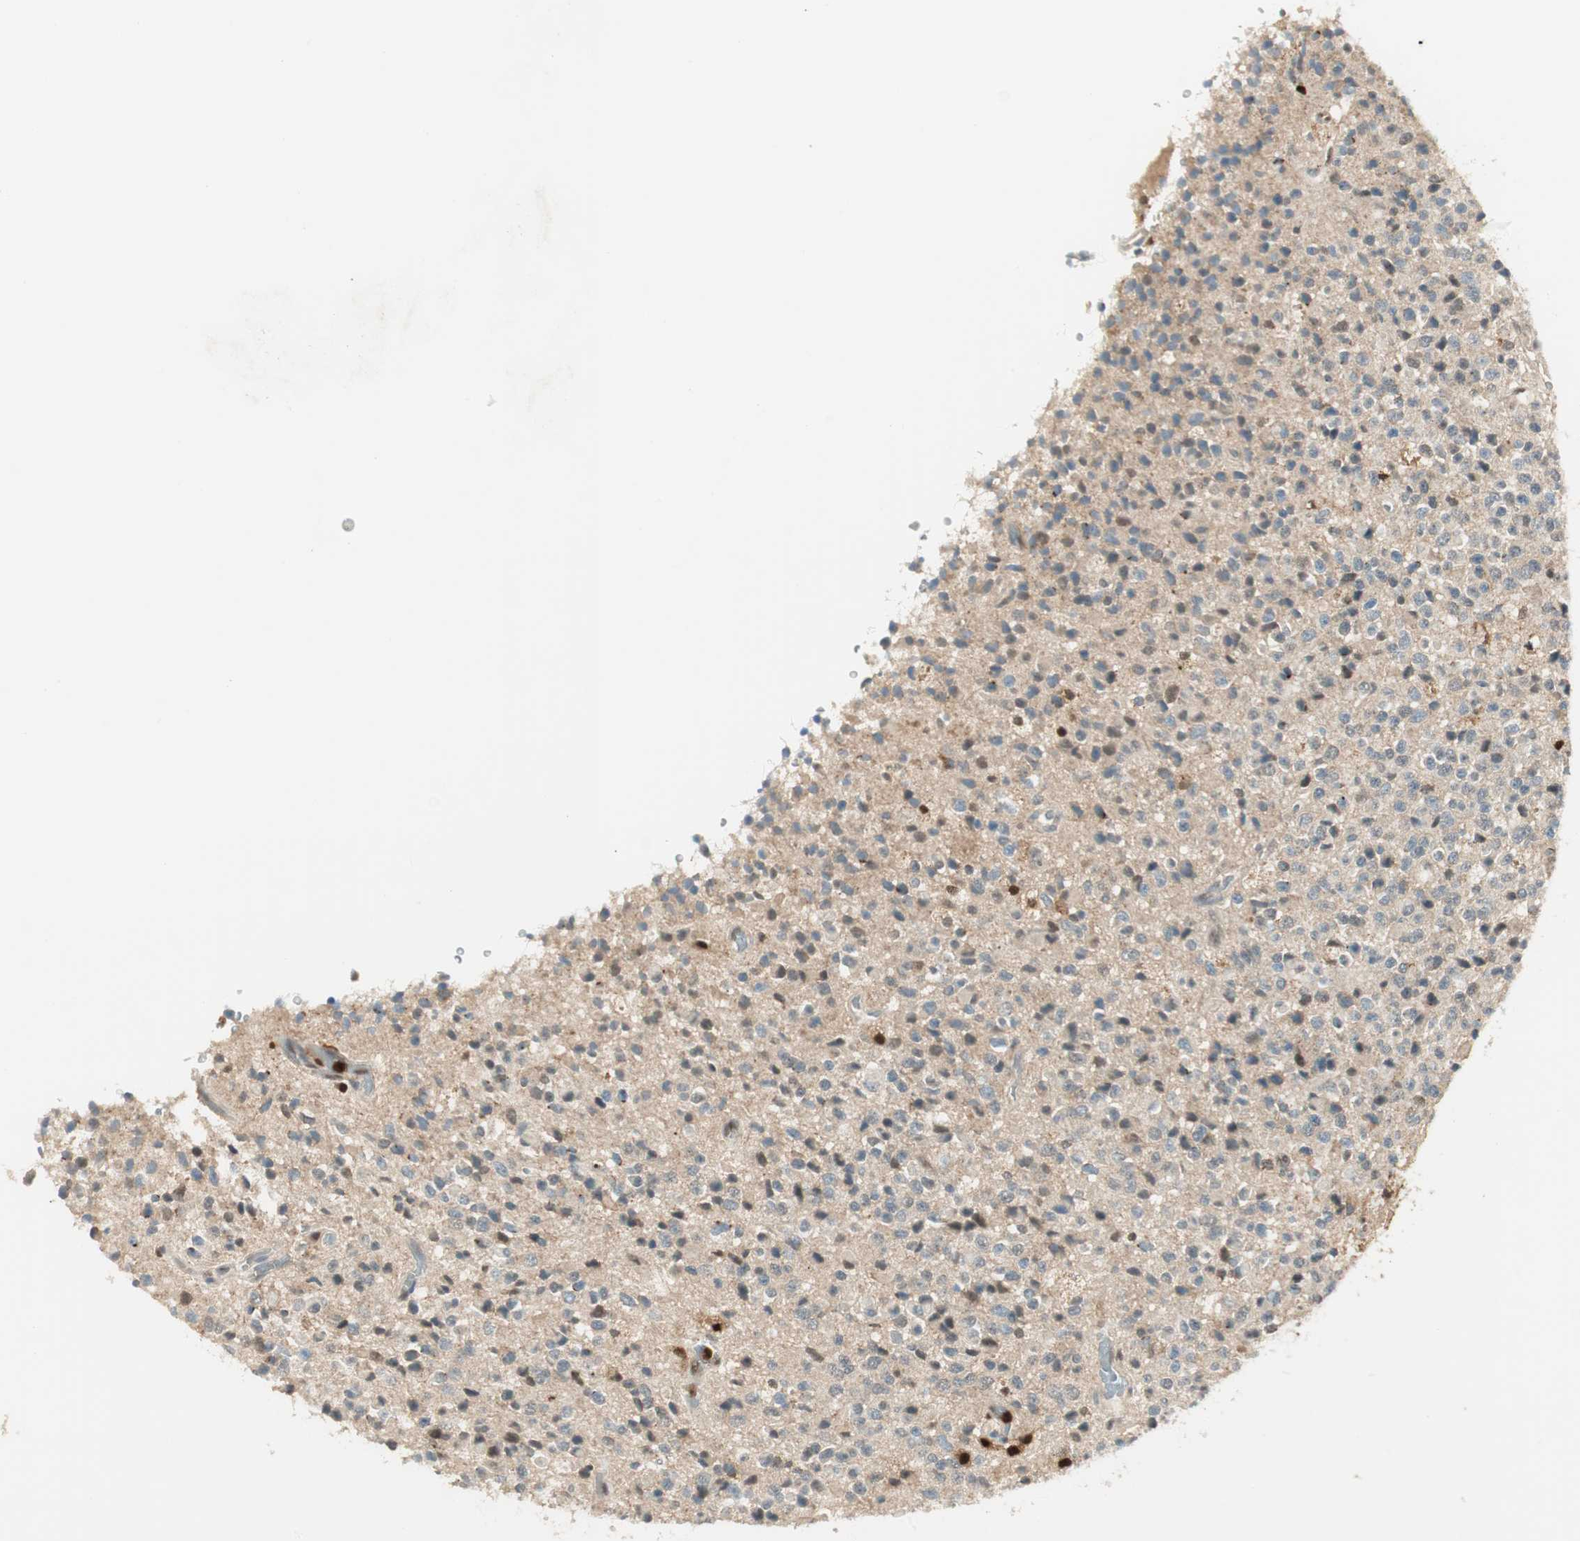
{"staining": {"intensity": "negative", "quantity": "none", "location": "none"}, "tissue": "glioma", "cell_type": "Tumor cells", "image_type": "cancer", "snomed": [{"axis": "morphology", "description": "Glioma, malignant, High grade"}, {"axis": "topography", "description": "pancreas cauda"}], "caption": "Tumor cells show no significant protein staining in glioma.", "gene": "LTA4H", "patient": {"sex": "male", "age": 60}}